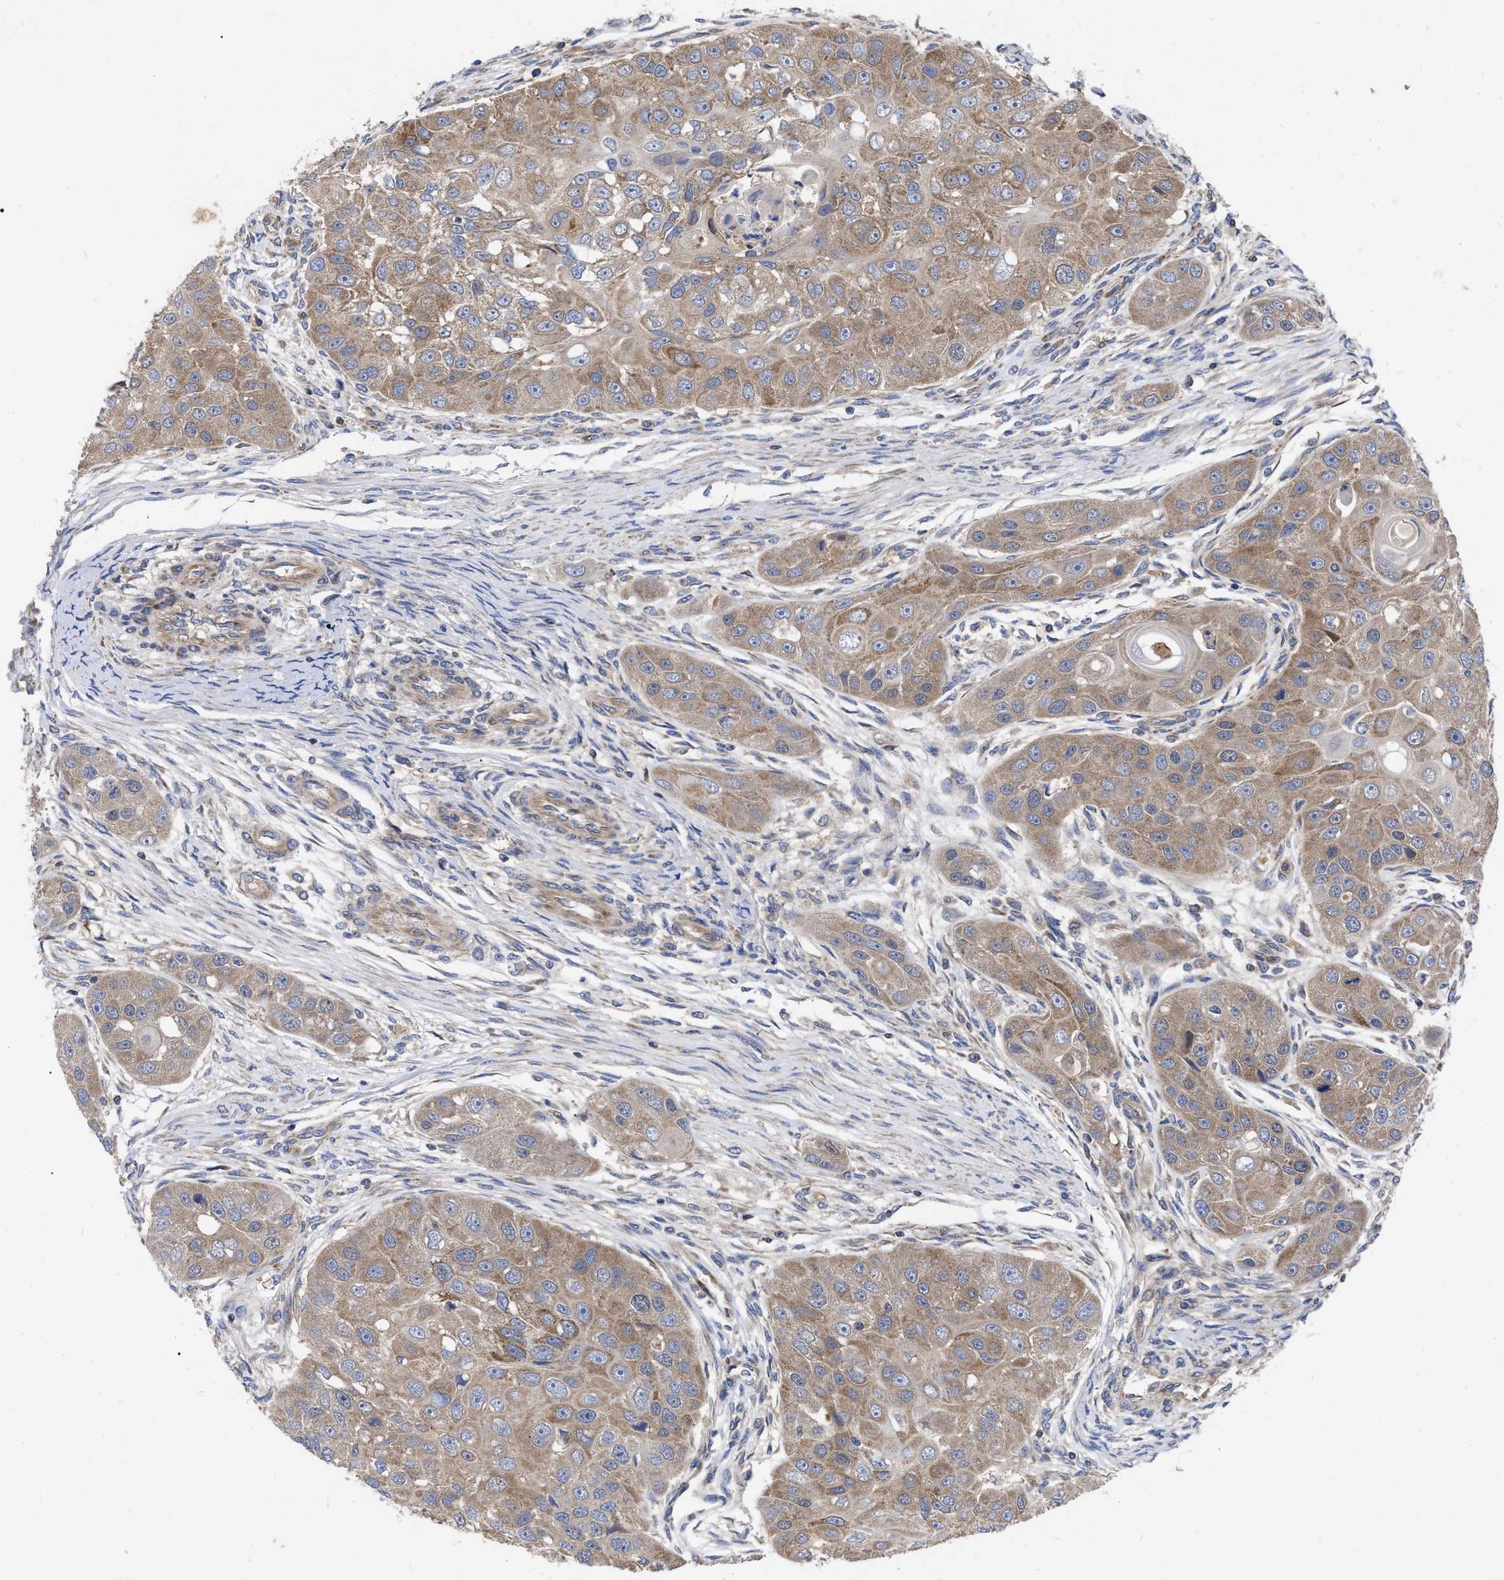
{"staining": {"intensity": "moderate", "quantity": ">75%", "location": "cytoplasmic/membranous"}, "tissue": "head and neck cancer", "cell_type": "Tumor cells", "image_type": "cancer", "snomed": [{"axis": "morphology", "description": "Normal tissue, NOS"}, {"axis": "morphology", "description": "Squamous cell carcinoma, NOS"}, {"axis": "topography", "description": "Skeletal muscle"}, {"axis": "topography", "description": "Head-Neck"}], "caption": "Immunohistochemical staining of human squamous cell carcinoma (head and neck) demonstrates medium levels of moderate cytoplasmic/membranous protein staining in approximately >75% of tumor cells. Ihc stains the protein in brown and the nuclei are stained blue.", "gene": "CDKN2C", "patient": {"sex": "male", "age": 51}}